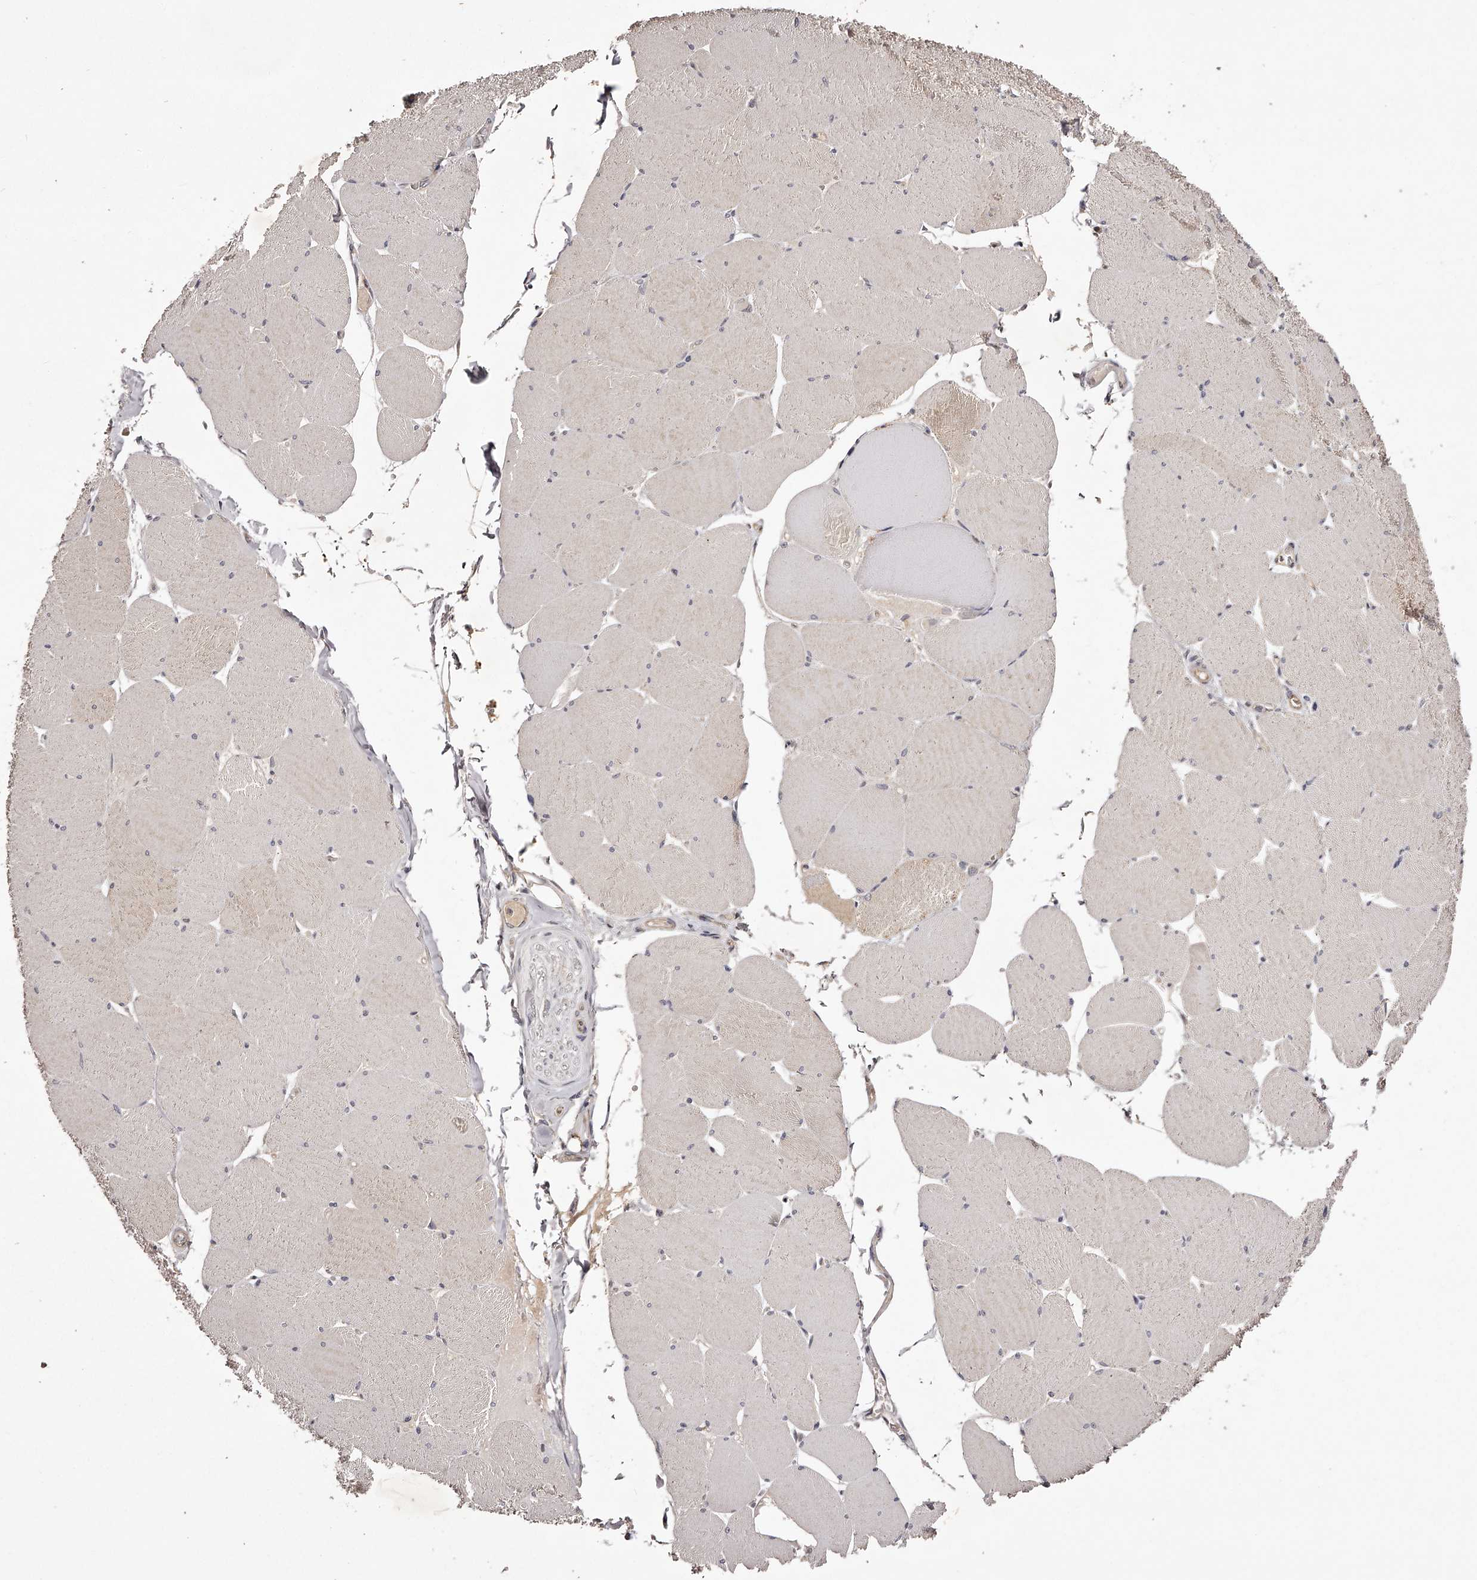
{"staining": {"intensity": "weak", "quantity": "25%-75%", "location": "cytoplasmic/membranous"}, "tissue": "skeletal muscle", "cell_type": "Myocytes", "image_type": "normal", "snomed": [{"axis": "morphology", "description": "Normal tissue, NOS"}, {"axis": "topography", "description": "Skeletal muscle"}, {"axis": "topography", "description": "Head-Neck"}], "caption": "Skeletal muscle stained with DAB immunohistochemistry (IHC) reveals low levels of weak cytoplasmic/membranous staining in about 25%-75% of myocytes.", "gene": "ODF2L", "patient": {"sex": "male", "age": 66}}